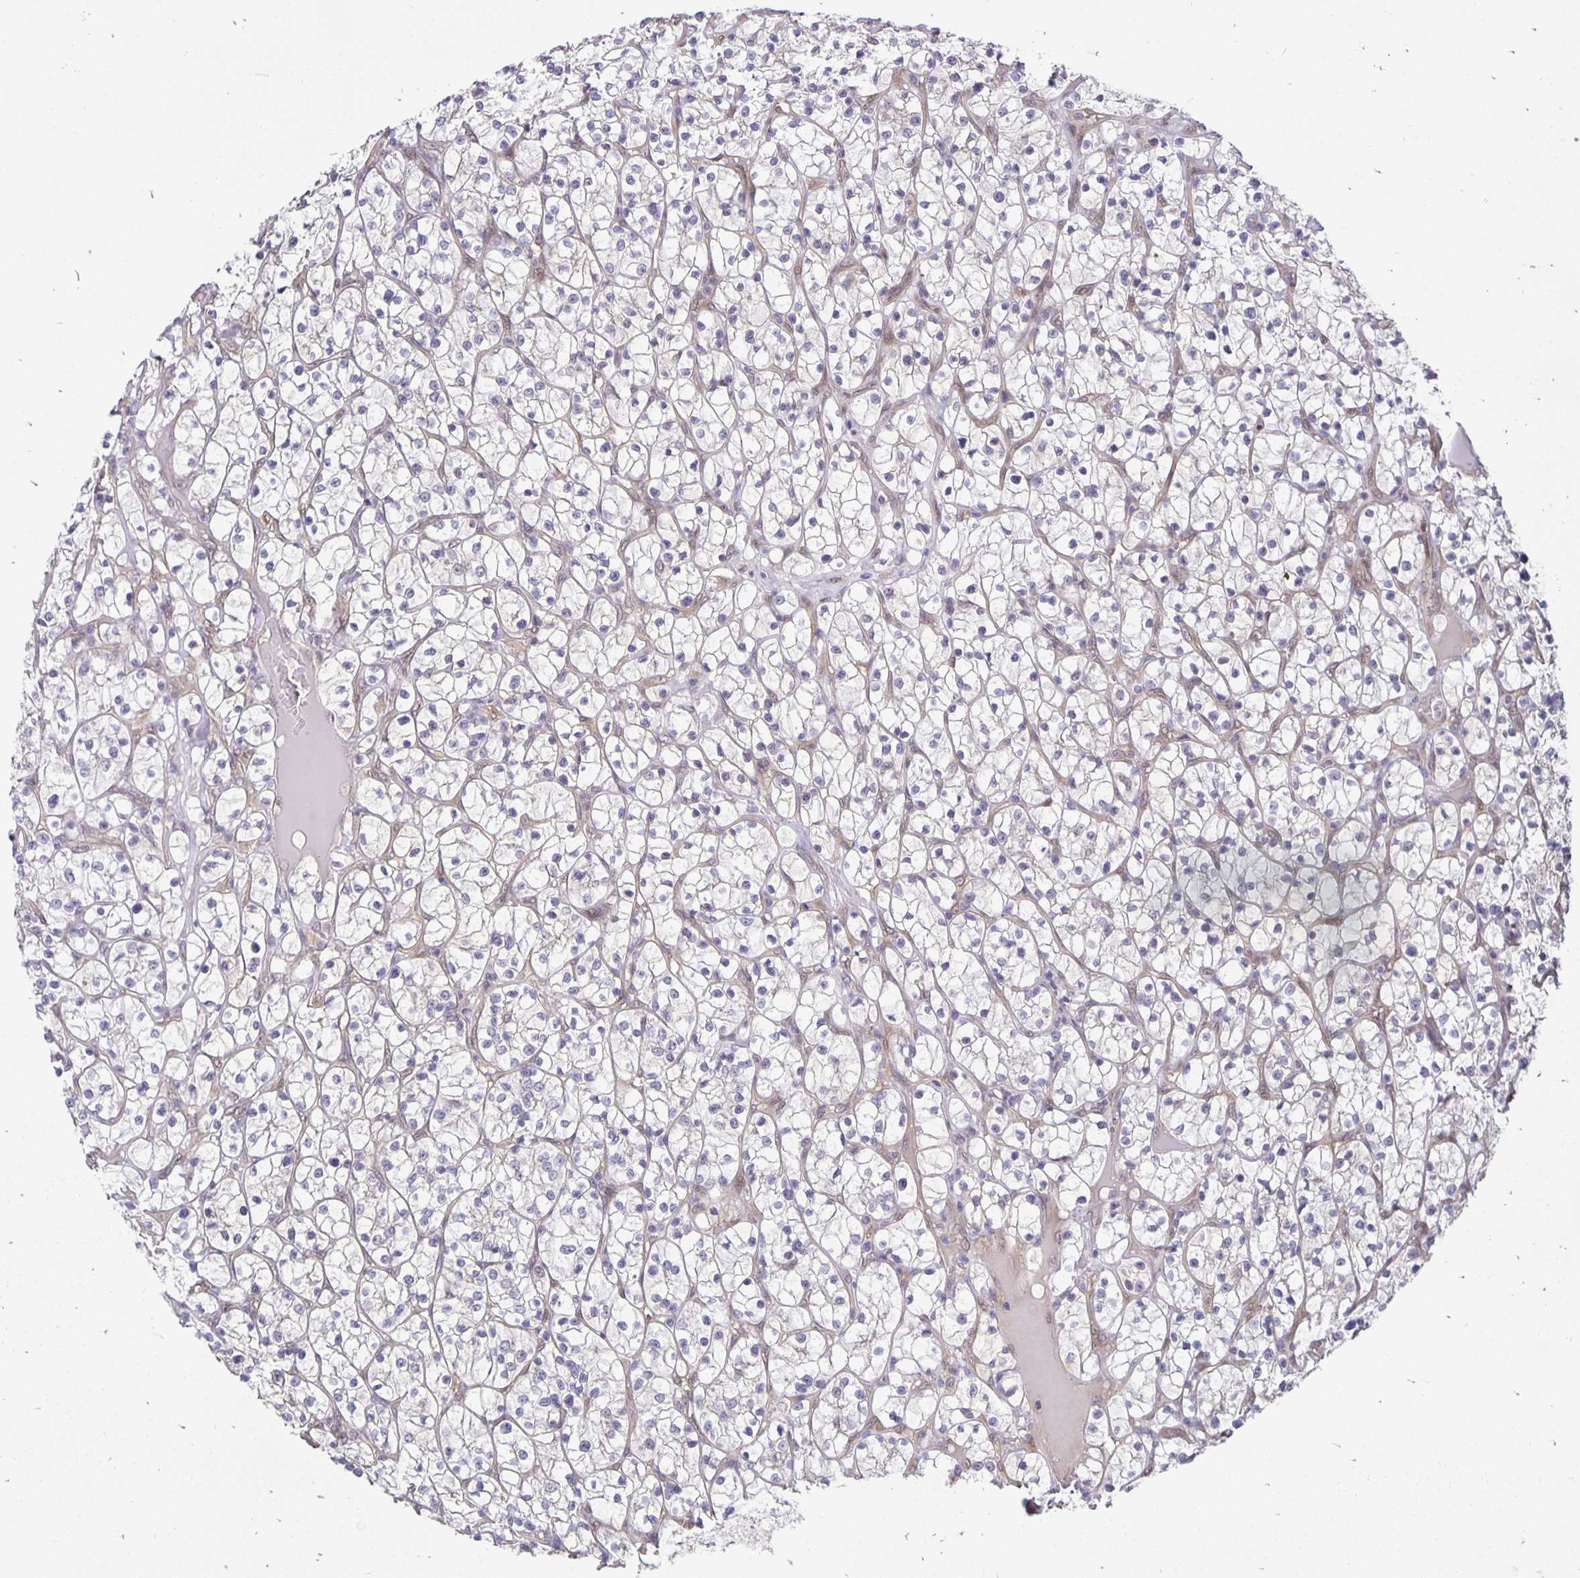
{"staining": {"intensity": "negative", "quantity": "none", "location": "none"}, "tissue": "renal cancer", "cell_type": "Tumor cells", "image_type": "cancer", "snomed": [{"axis": "morphology", "description": "Adenocarcinoma, NOS"}, {"axis": "topography", "description": "Kidney"}], "caption": "DAB (3,3'-diaminobenzidine) immunohistochemical staining of human renal adenocarcinoma shows no significant positivity in tumor cells.", "gene": "TAX1BP3", "patient": {"sex": "female", "age": 64}}